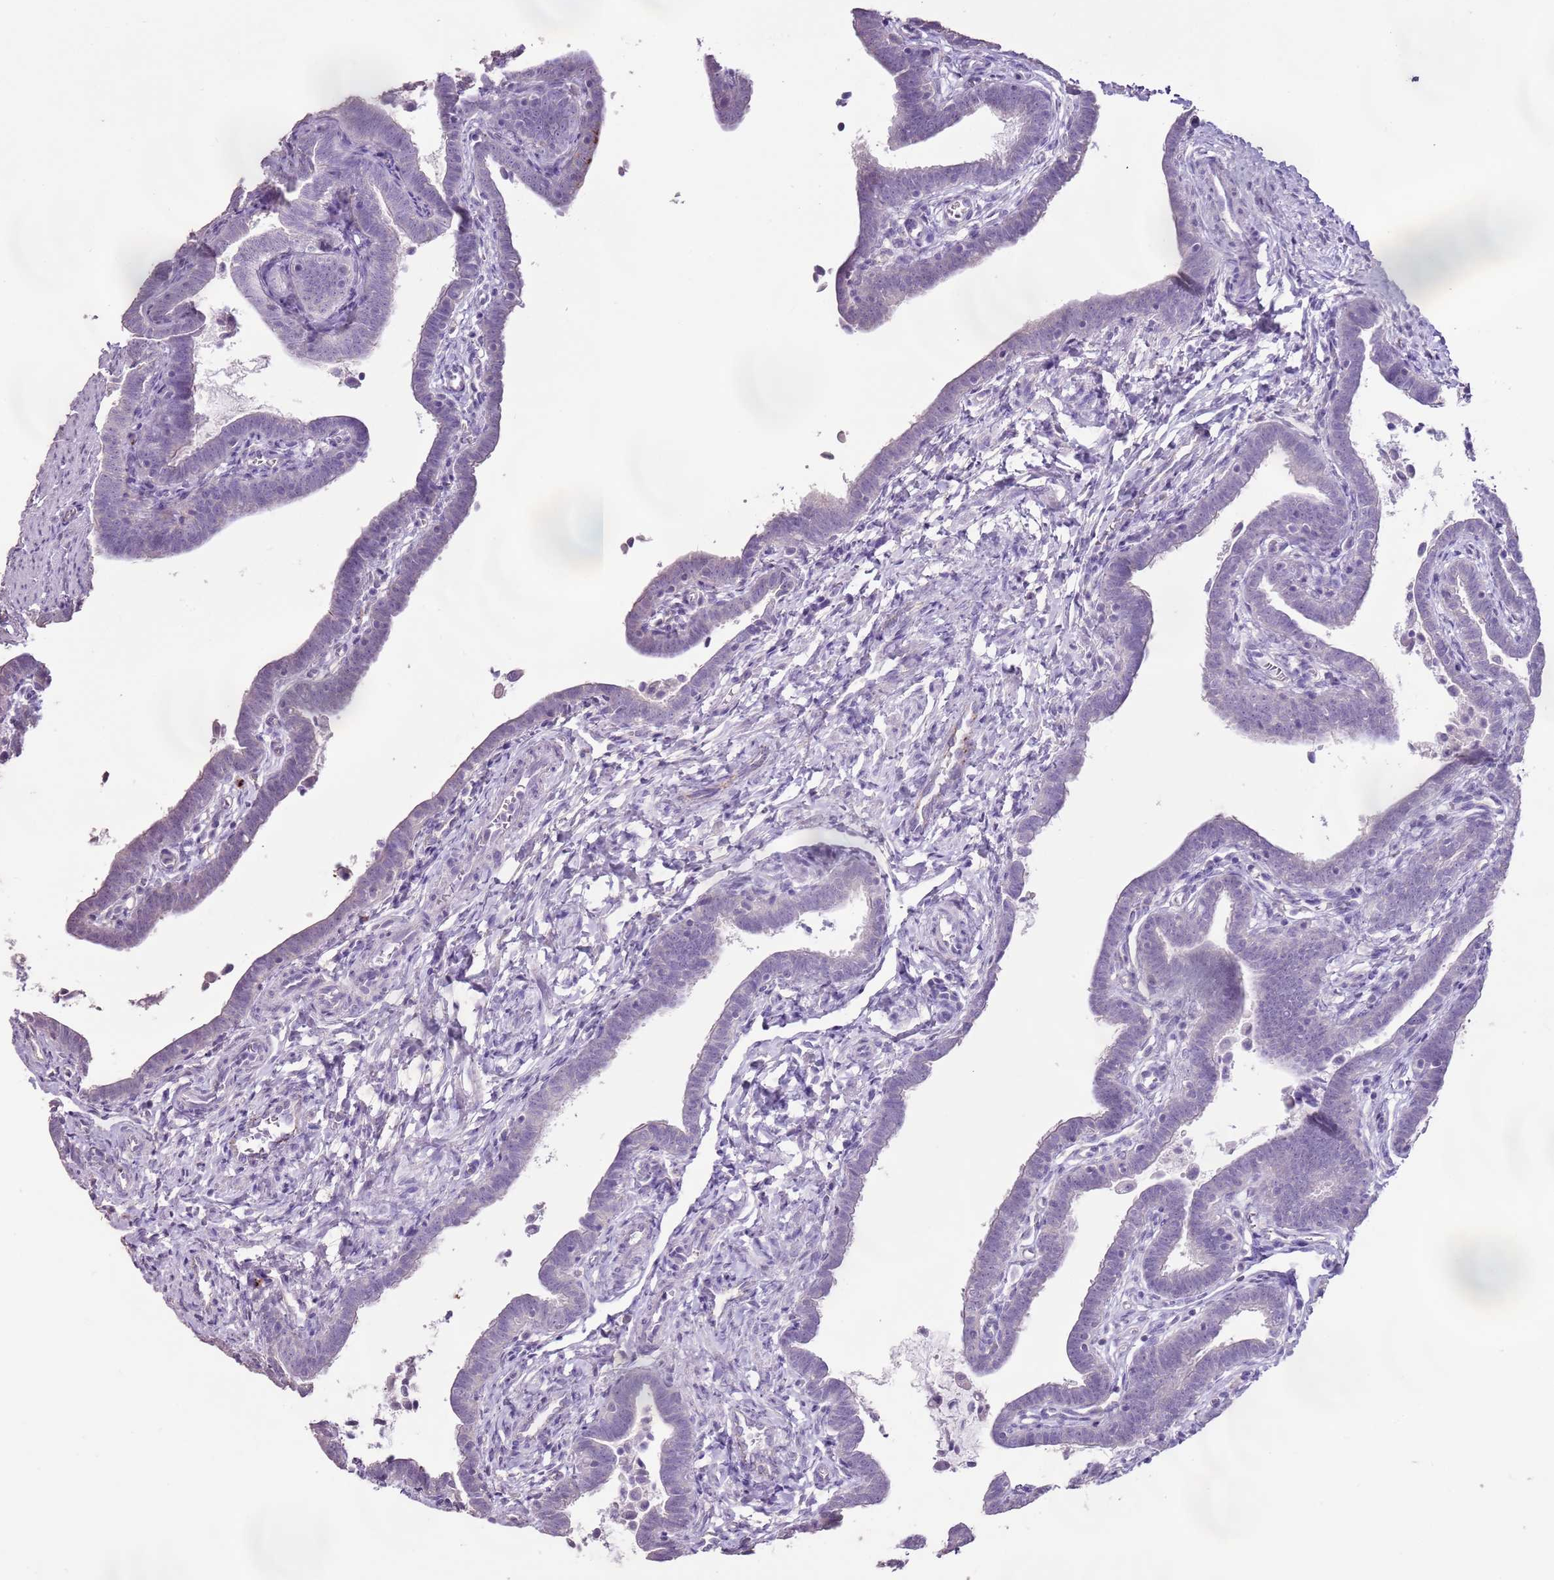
{"staining": {"intensity": "negative", "quantity": "none", "location": "none"}, "tissue": "fallopian tube", "cell_type": "Glandular cells", "image_type": "normal", "snomed": [{"axis": "morphology", "description": "Normal tissue, NOS"}, {"axis": "topography", "description": "Fallopian tube"}], "caption": "Immunohistochemistry (IHC) histopathology image of normal fallopian tube stained for a protein (brown), which exhibits no staining in glandular cells.", "gene": "BLOC1S2", "patient": {"sex": "female", "age": 36}}